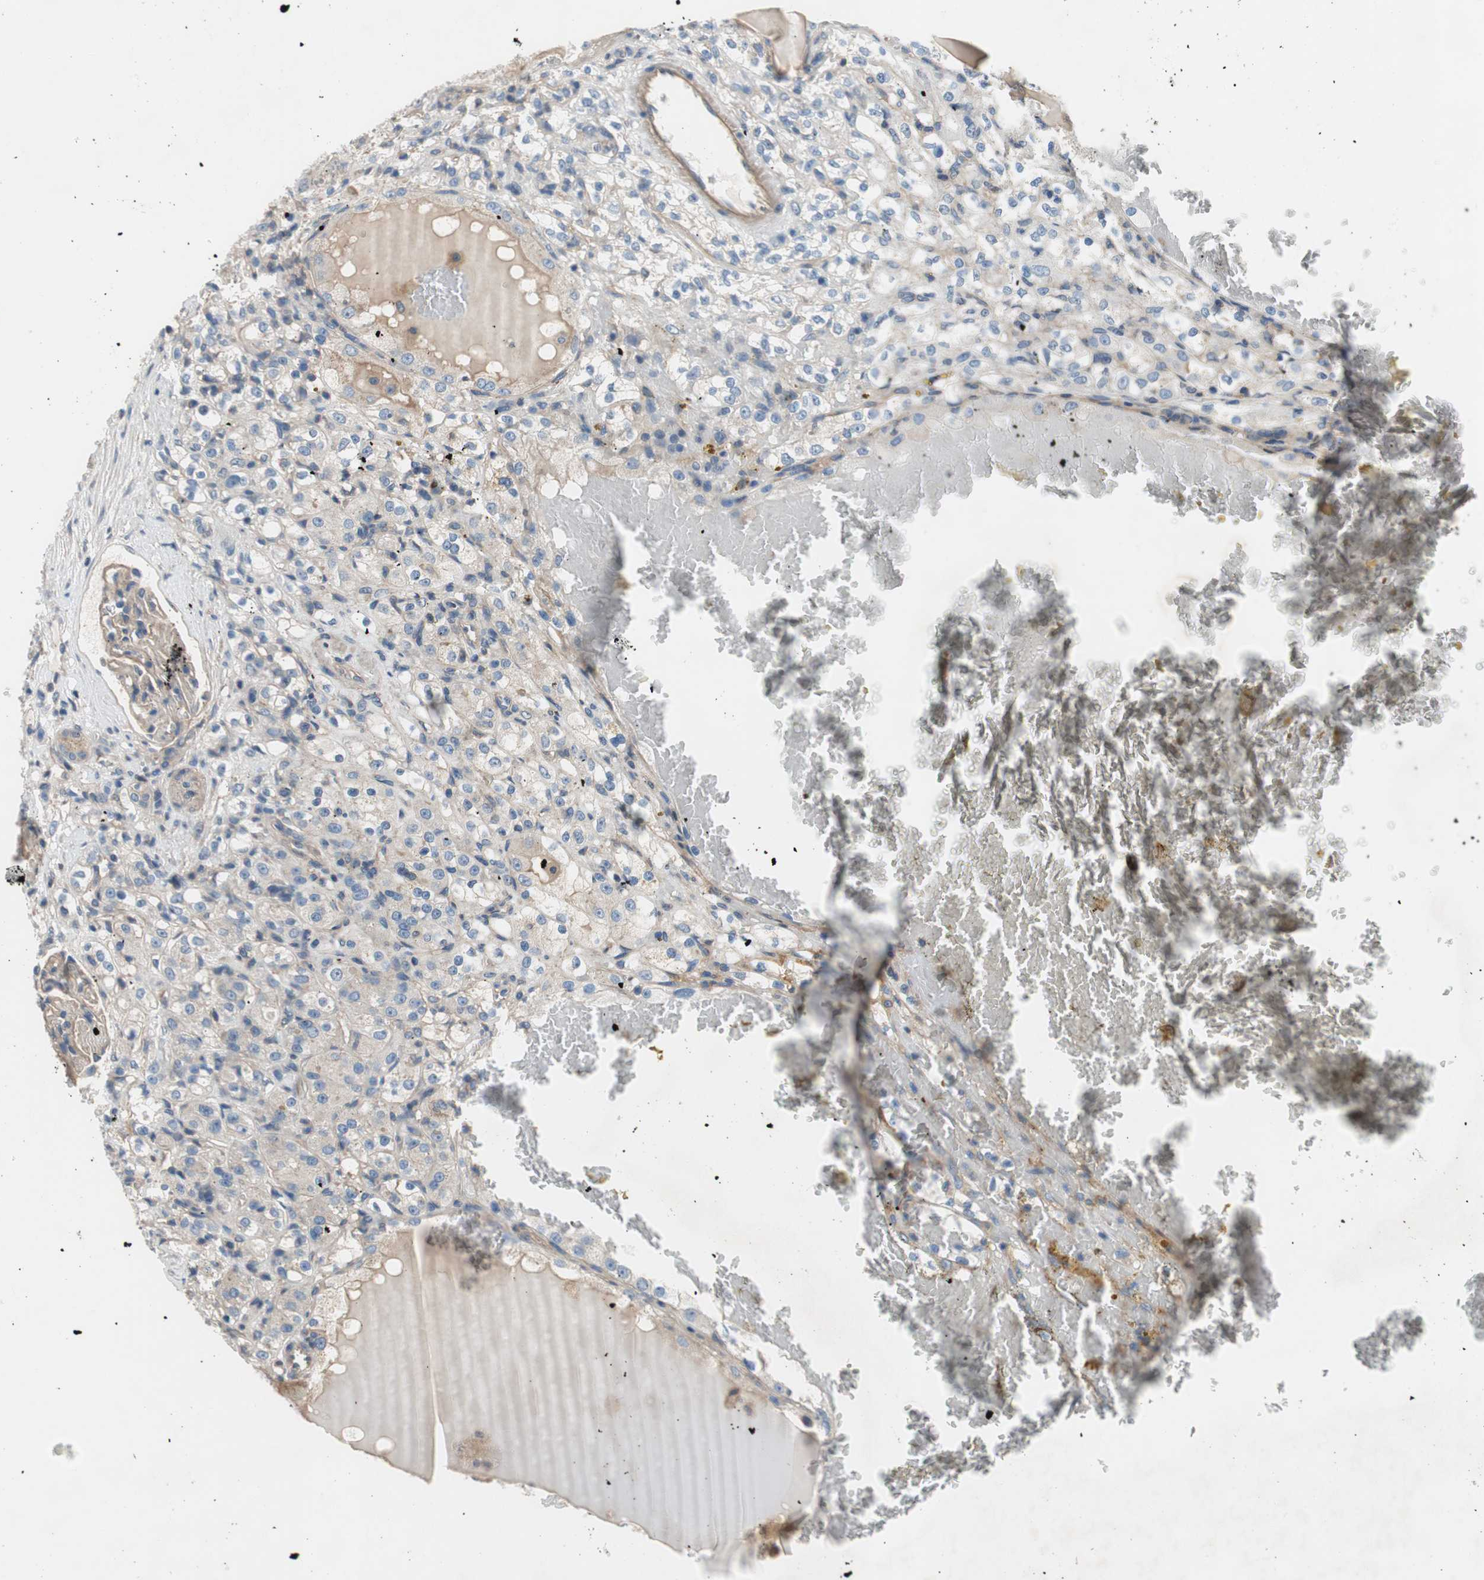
{"staining": {"intensity": "negative", "quantity": "none", "location": "none"}, "tissue": "renal cancer", "cell_type": "Tumor cells", "image_type": "cancer", "snomed": [{"axis": "morphology", "description": "Normal tissue, NOS"}, {"axis": "morphology", "description": "Adenocarcinoma, NOS"}, {"axis": "topography", "description": "Kidney"}], "caption": "Tumor cells show no significant protein positivity in renal adenocarcinoma.", "gene": "CALML3", "patient": {"sex": "male", "age": 61}}